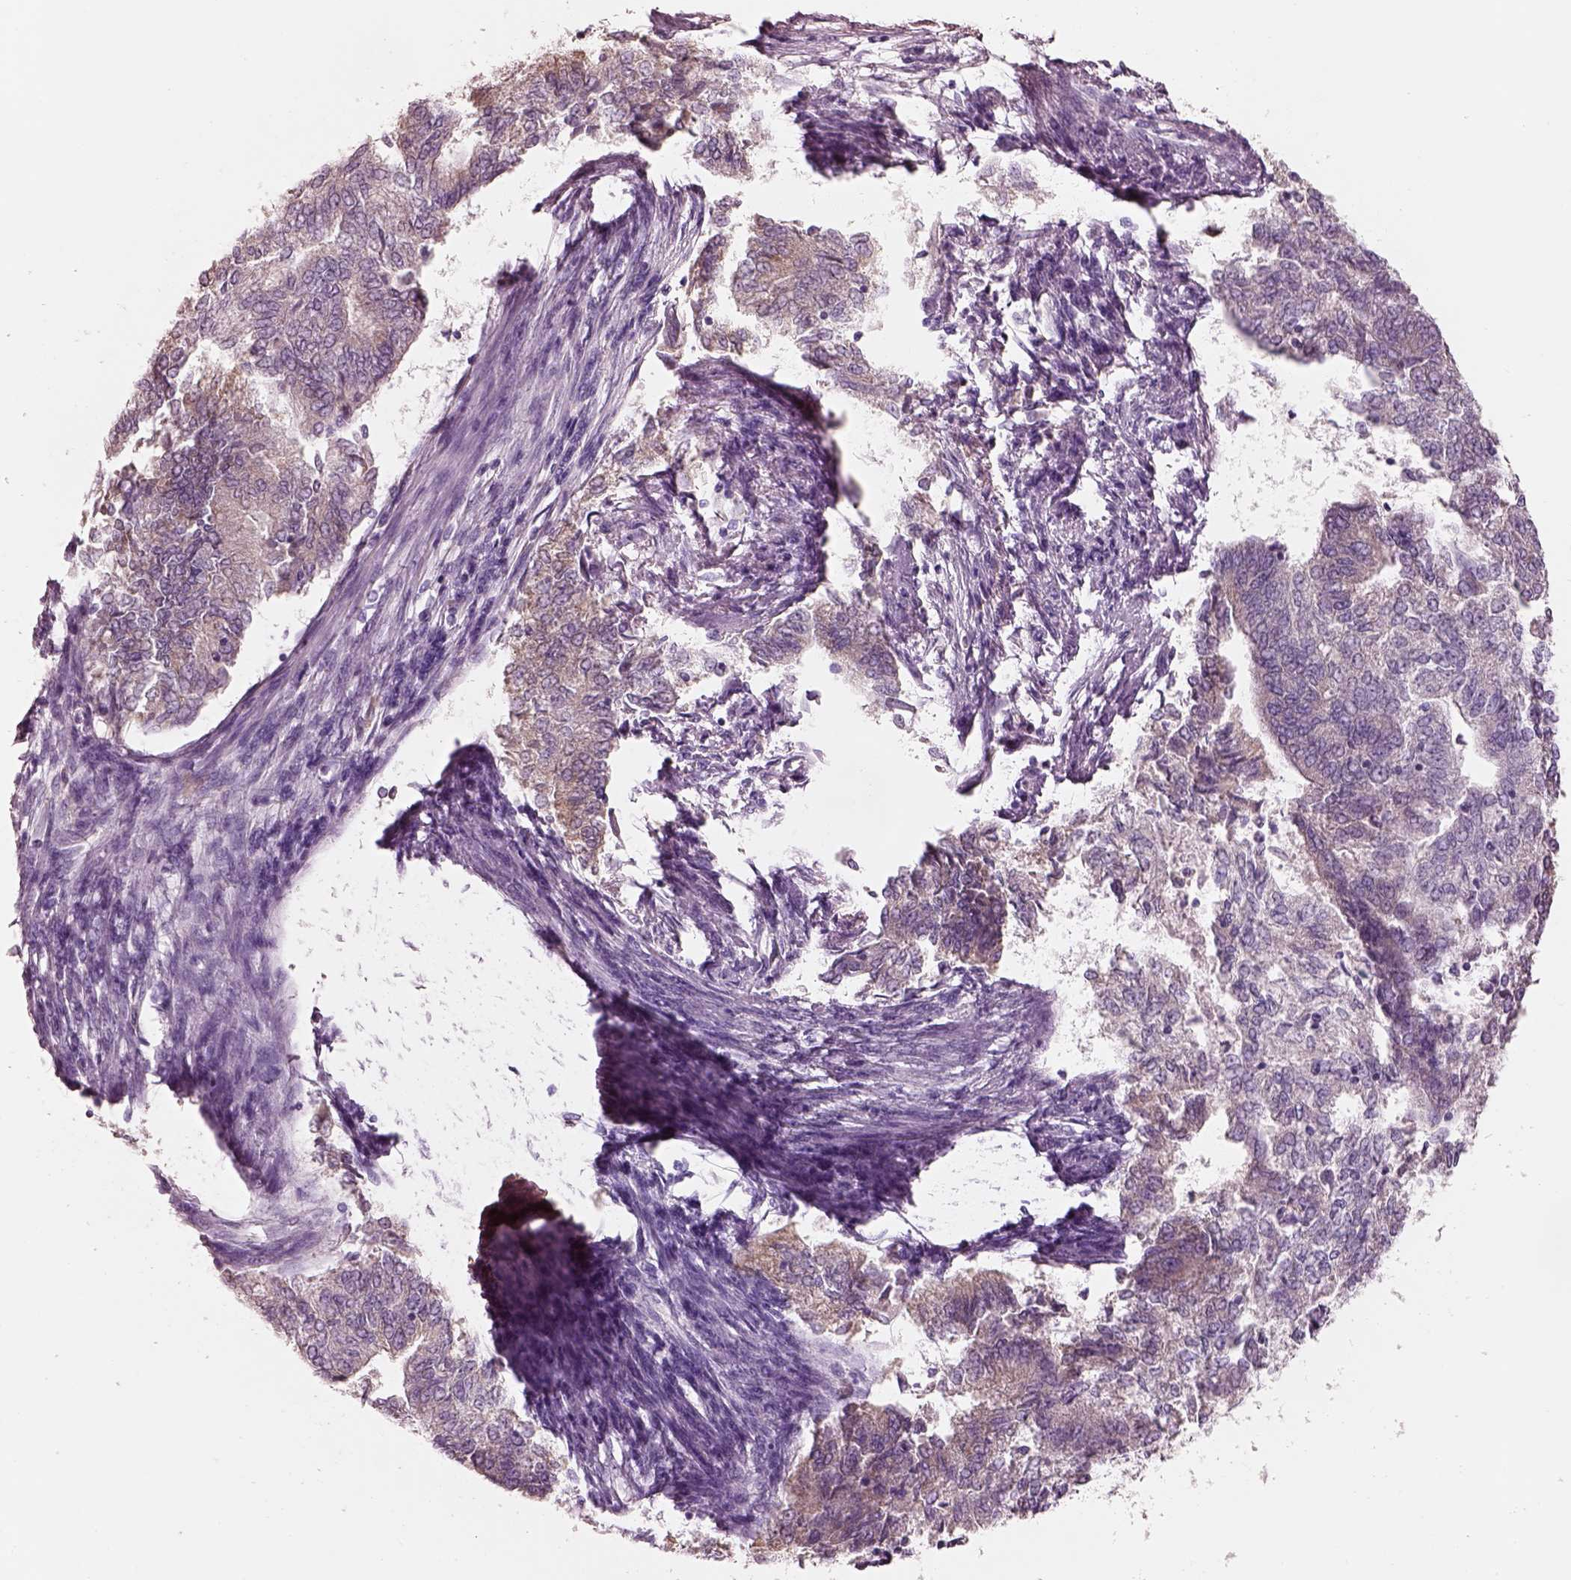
{"staining": {"intensity": "negative", "quantity": "none", "location": "none"}, "tissue": "endometrial cancer", "cell_type": "Tumor cells", "image_type": "cancer", "snomed": [{"axis": "morphology", "description": "Adenocarcinoma, NOS"}, {"axis": "topography", "description": "Endometrium"}], "caption": "A high-resolution photomicrograph shows immunohistochemistry staining of endometrial cancer (adenocarcinoma), which exhibits no significant positivity in tumor cells. The staining is performed using DAB (3,3'-diaminobenzidine) brown chromogen with nuclei counter-stained in using hematoxylin.", "gene": "PNOC", "patient": {"sex": "female", "age": 65}}